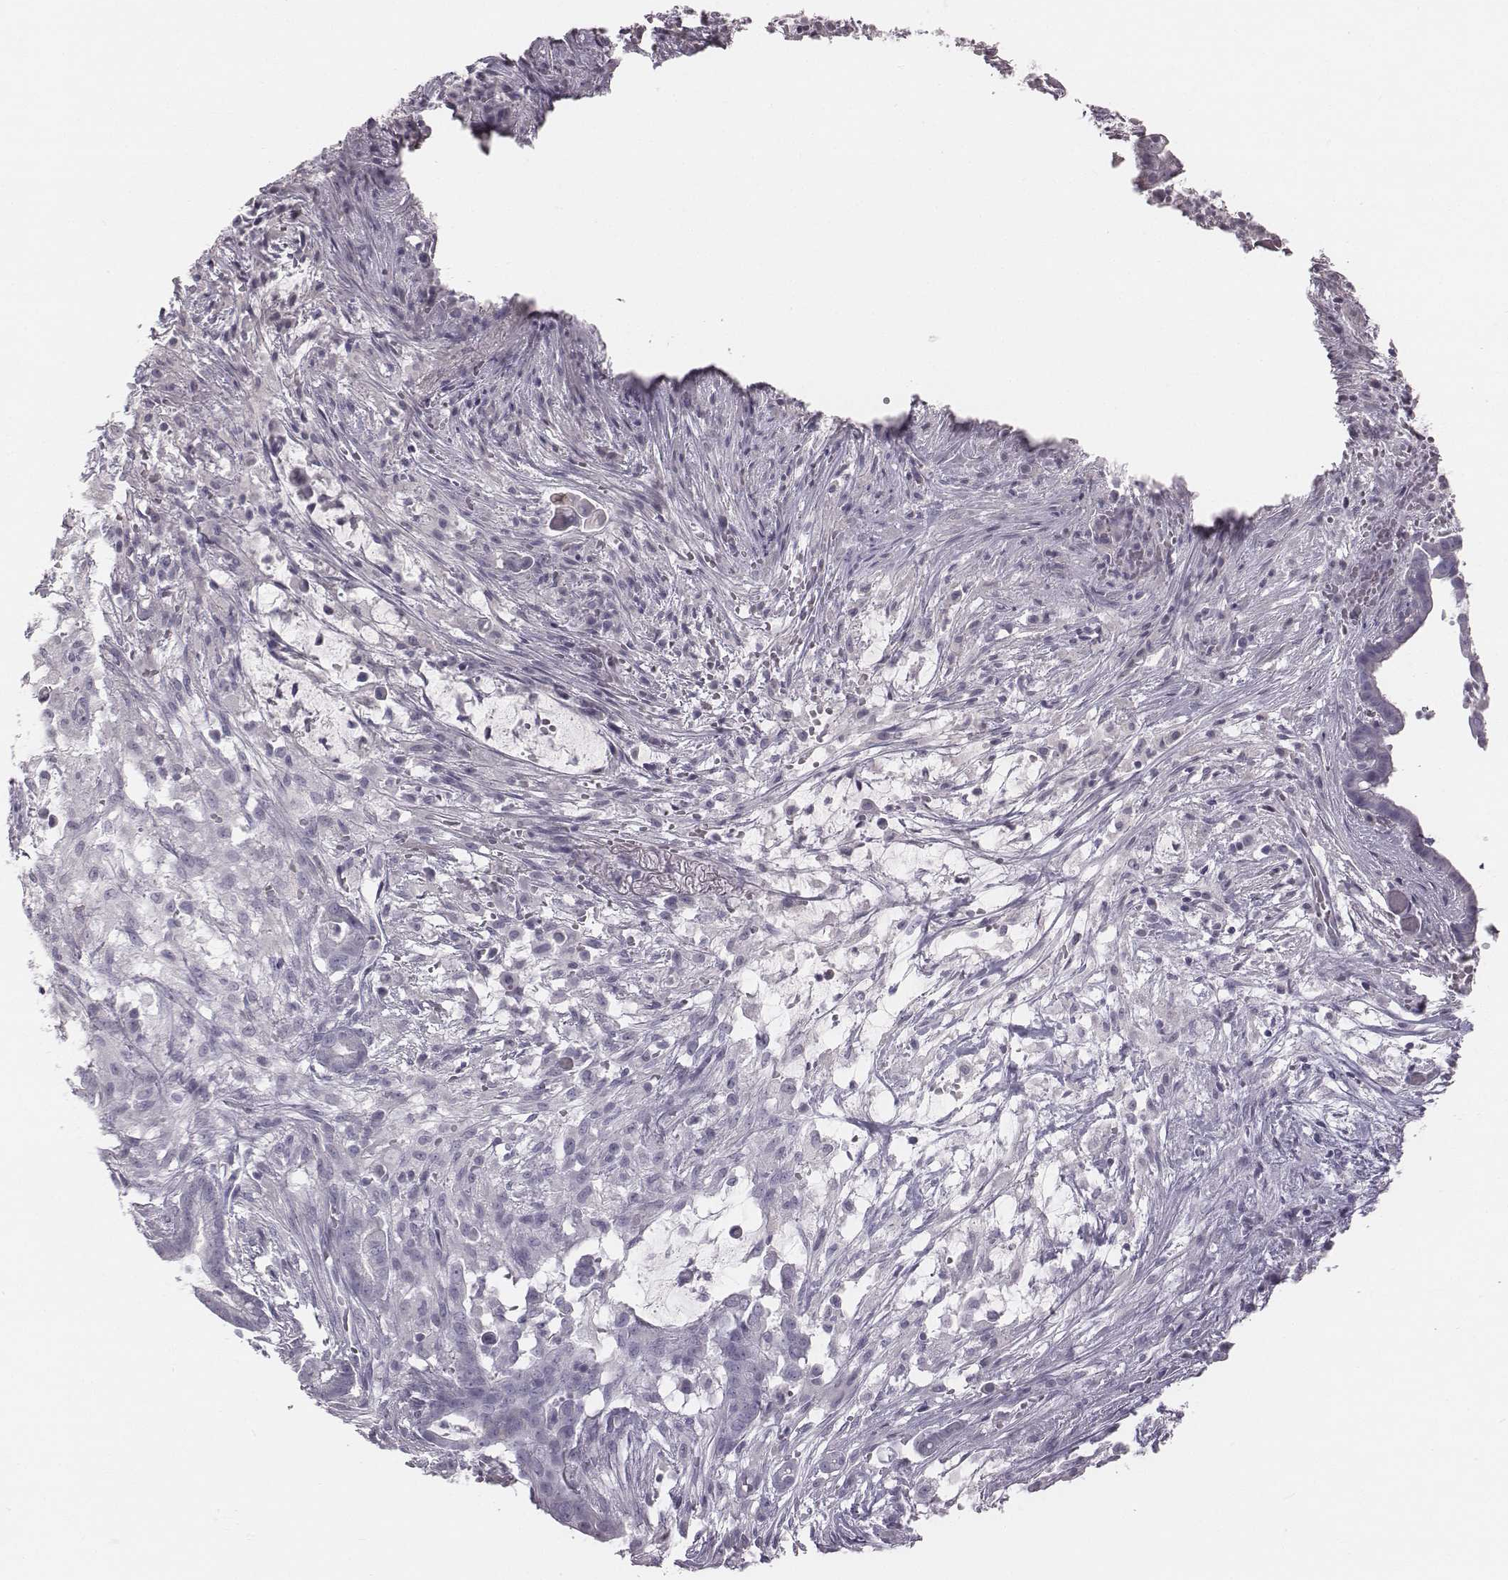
{"staining": {"intensity": "negative", "quantity": "none", "location": "none"}, "tissue": "pancreatic cancer", "cell_type": "Tumor cells", "image_type": "cancer", "snomed": [{"axis": "morphology", "description": "Adenocarcinoma, NOS"}, {"axis": "topography", "description": "Pancreas"}], "caption": "The histopathology image reveals no significant positivity in tumor cells of pancreatic cancer.", "gene": "C6orf58", "patient": {"sex": "male", "age": 61}}